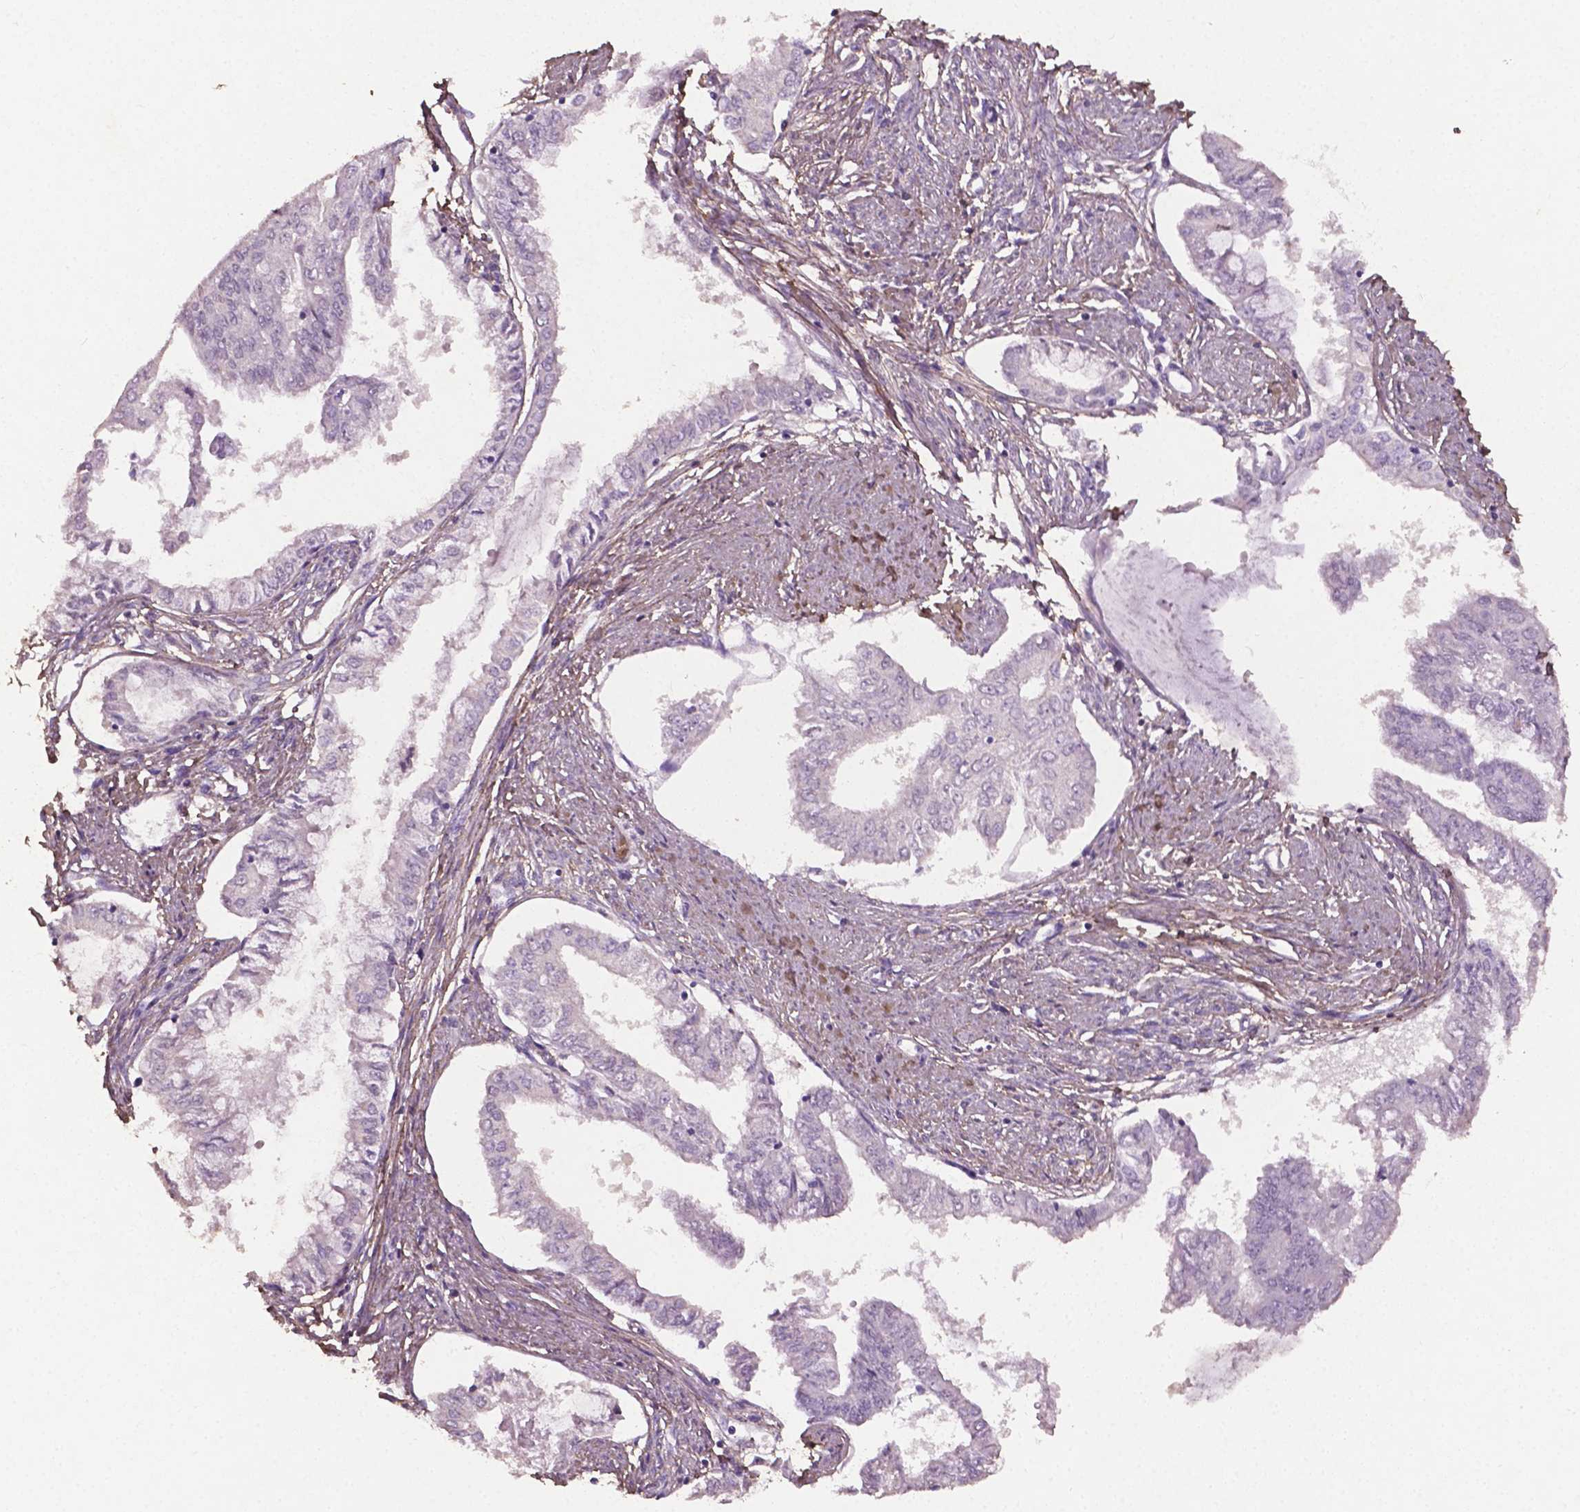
{"staining": {"intensity": "negative", "quantity": "none", "location": "none"}, "tissue": "endometrial cancer", "cell_type": "Tumor cells", "image_type": "cancer", "snomed": [{"axis": "morphology", "description": "Adenocarcinoma, NOS"}, {"axis": "topography", "description": "Endometrium"}], "caption": "Human endometrial cancer stained for a protein using immunohistochemistry demonstrates no positivity in tumor cells.", "gene": "DLG2", "patient": {"sex": "female", "age": 76}}